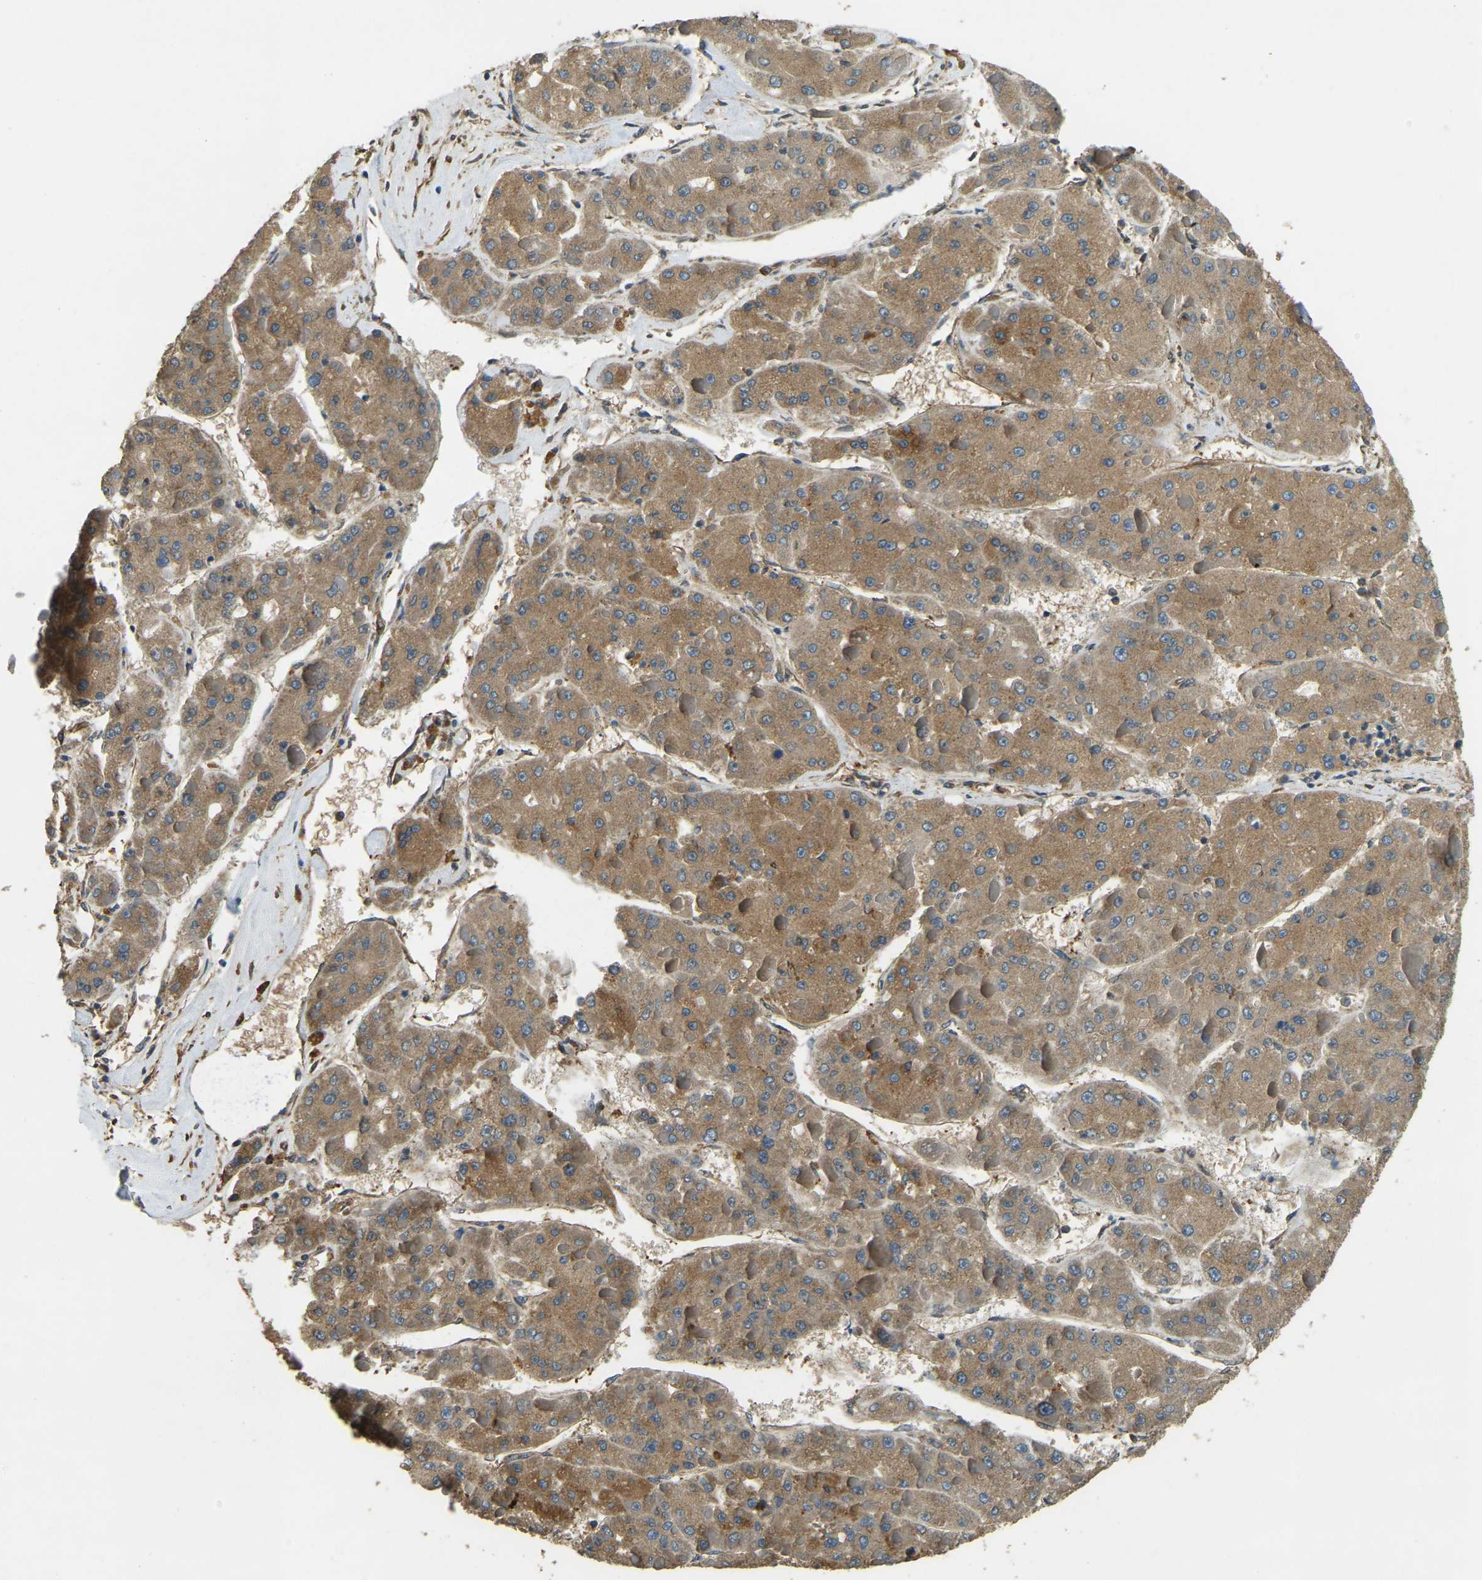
{"staining": {"intensity": "moderate", "quantity": ">75%", "location": "cytoplasmic/membranous"}, "tissue": "liver cancer", "cell_type": "Tumor cells", "image_type": "cancer", "snomed": [{"axis": "morphology", "description": "Carcinoma, Hepatocellular, NOS"}, {"axis": "topography", "description": "Liver"}], "caption": "A micrograph showing moderate cytoplasmic/membranous expression in about >75% of tumor cells in liver cancer (hepatocellular carcinoma), as visualized by brown immunohistochemical staining.", "gene": "ERGIC1", "patient": {"sex": "female", "age": 73}}